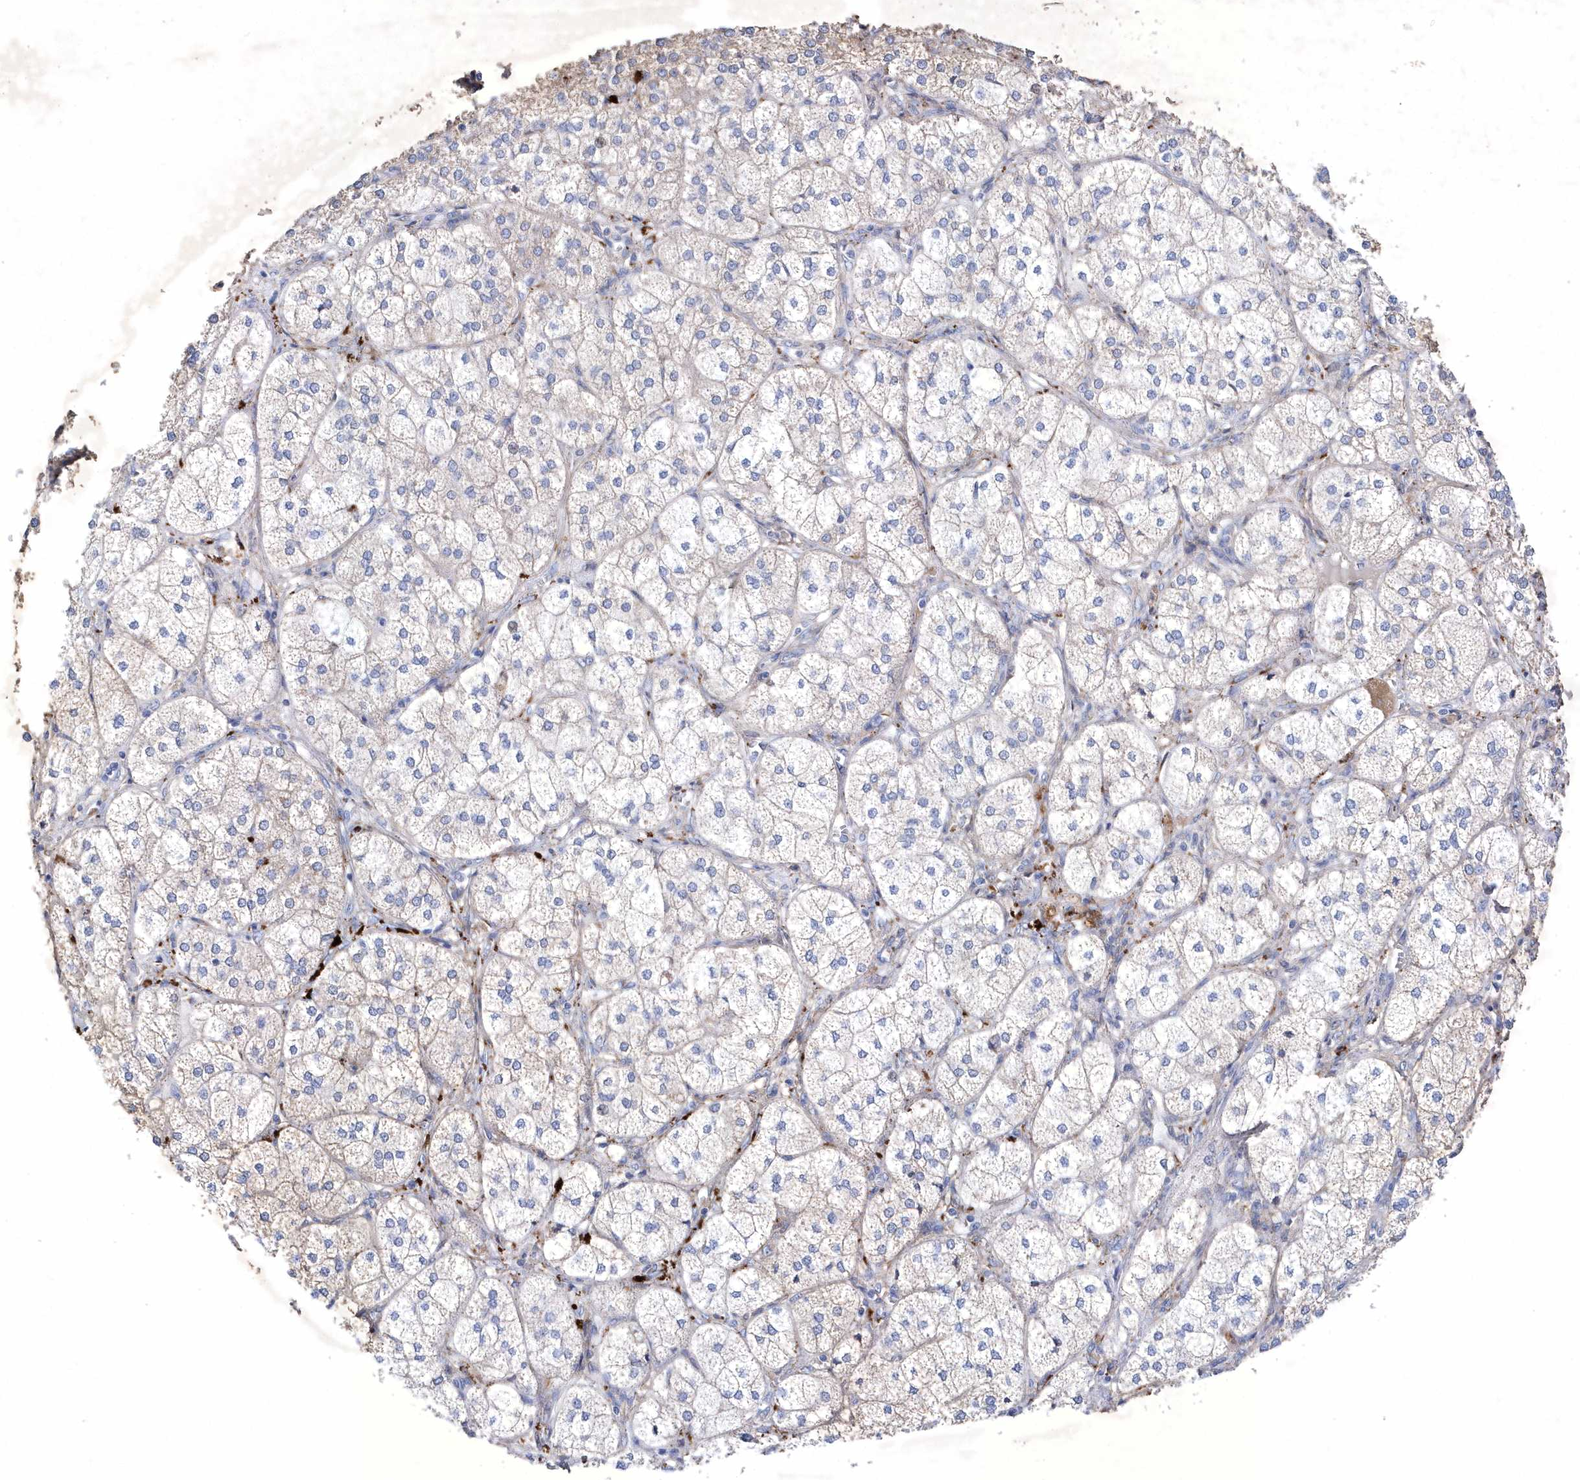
{"staining": {"intensity": "strong", "quantity": "<25%", "location": "cytoplasmic/membranous"}, "tissue": "adrenal gland", "cell_type": "Glandular cells", "image_type": "normal", "snomed": [{"axis": "morphology", "description": "Normal tissue, NOS"}, {"axis": "topography", "description": "Adrenal gland"}], "caption": "Normal adrenal gland reveals strong cytoplasmic/membranous staining in approximately <25% of glandular cells.", "gene": "METTL8", "patient": {"sex": "female", "age": 61}}